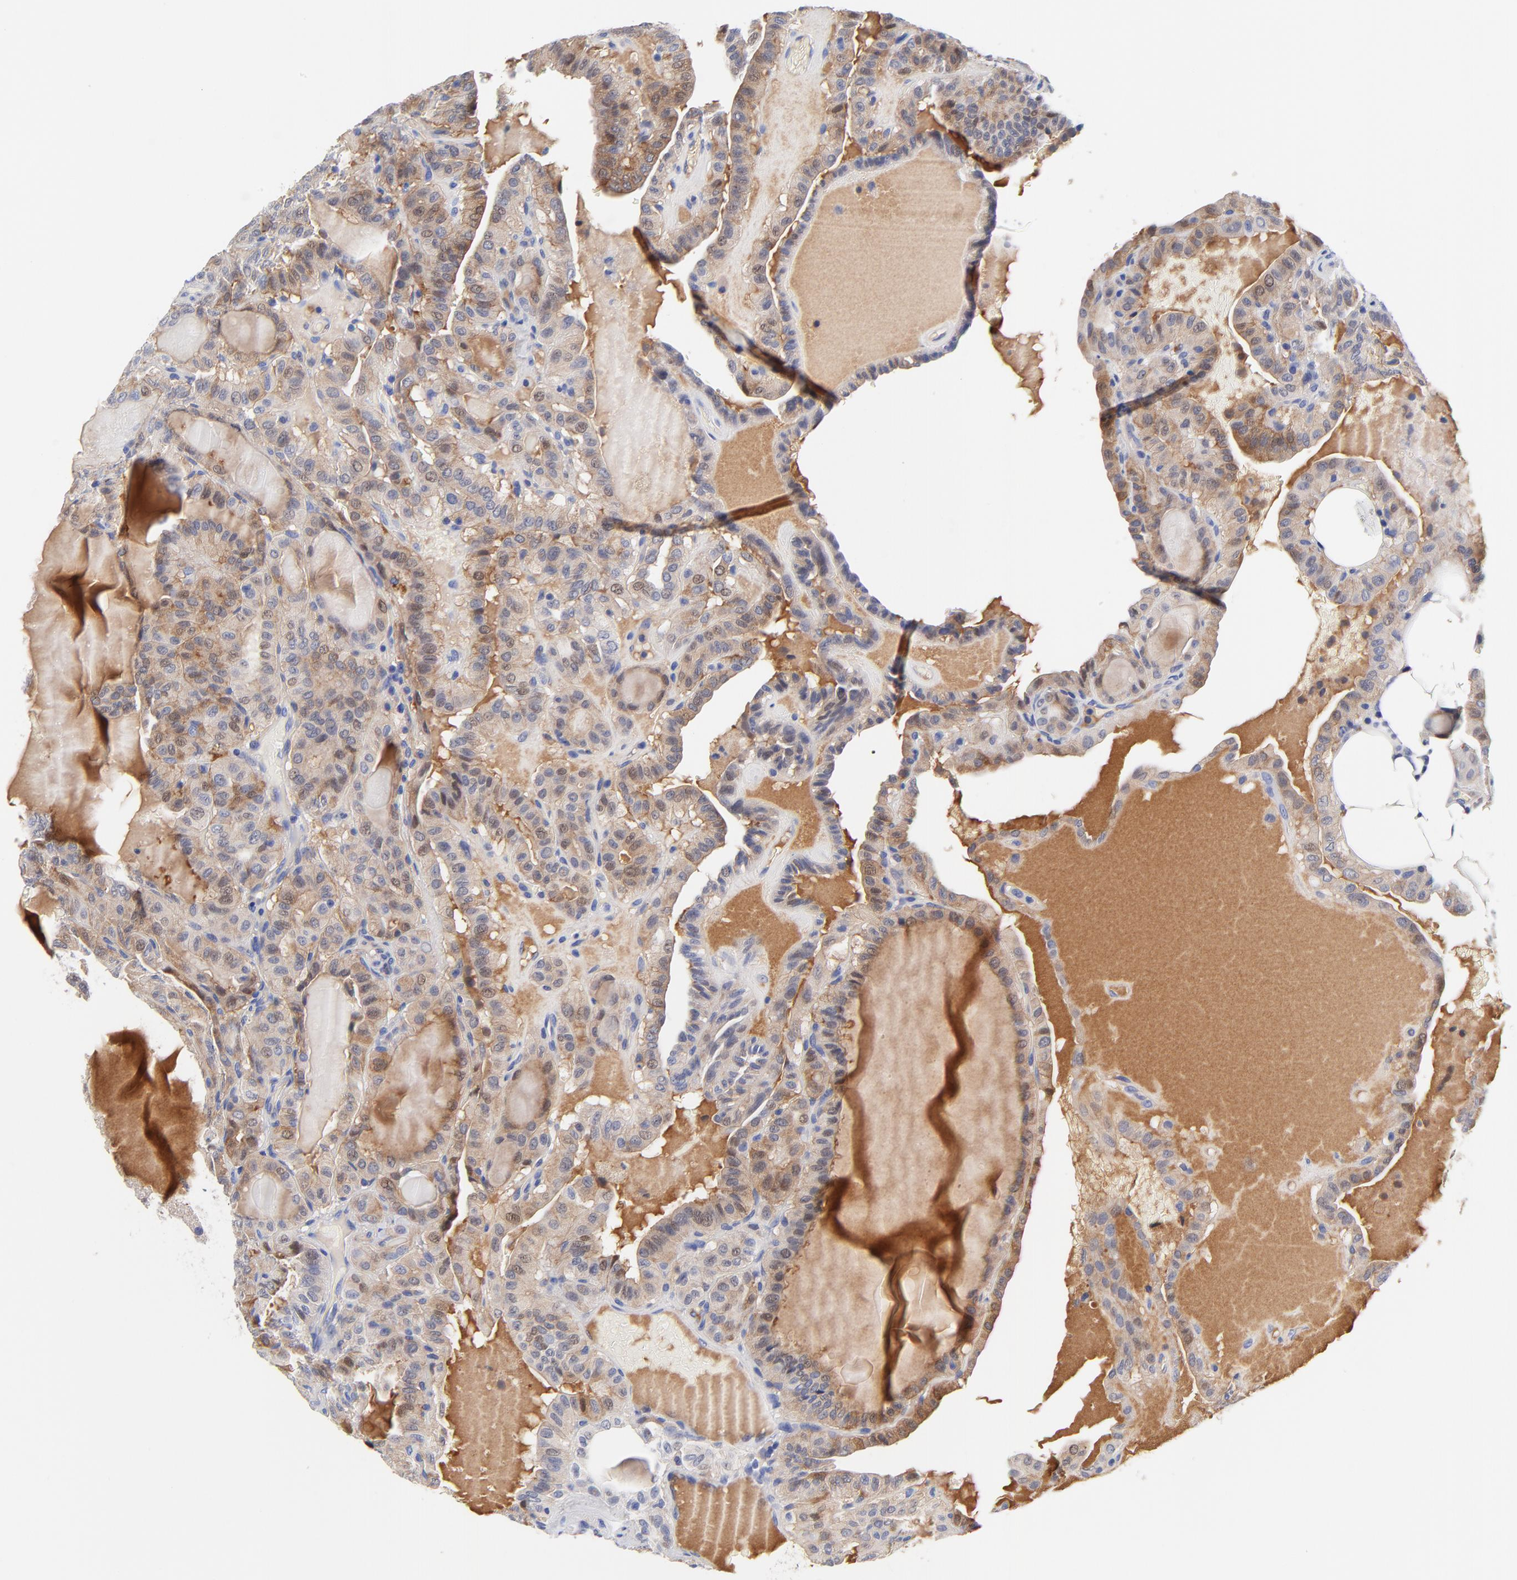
{"staining": {"intensity": "weak", "quantity": "25%-75%", "location": "cytoplasmic/membranous"}, "tissue": "thyroid cancer", "cell_type": "Tumor cells", "image_type": "cancer", "snomed": [{"axis": "morphology", "description": "Papillary adenocarcinoma, NOS"}, {"axis": "topography", "description": "Thyroid gland"}], "caption": "High-power microscopy captured an IHC photomicrograph of thyroid papillary adenocarcinoma, revealing weak cytoplasmic/membranous positivity in approximately 25%-75% of tumor cells.", "gene": "IGLV3-10", "patient": {"sex": "male", "age": 77}}